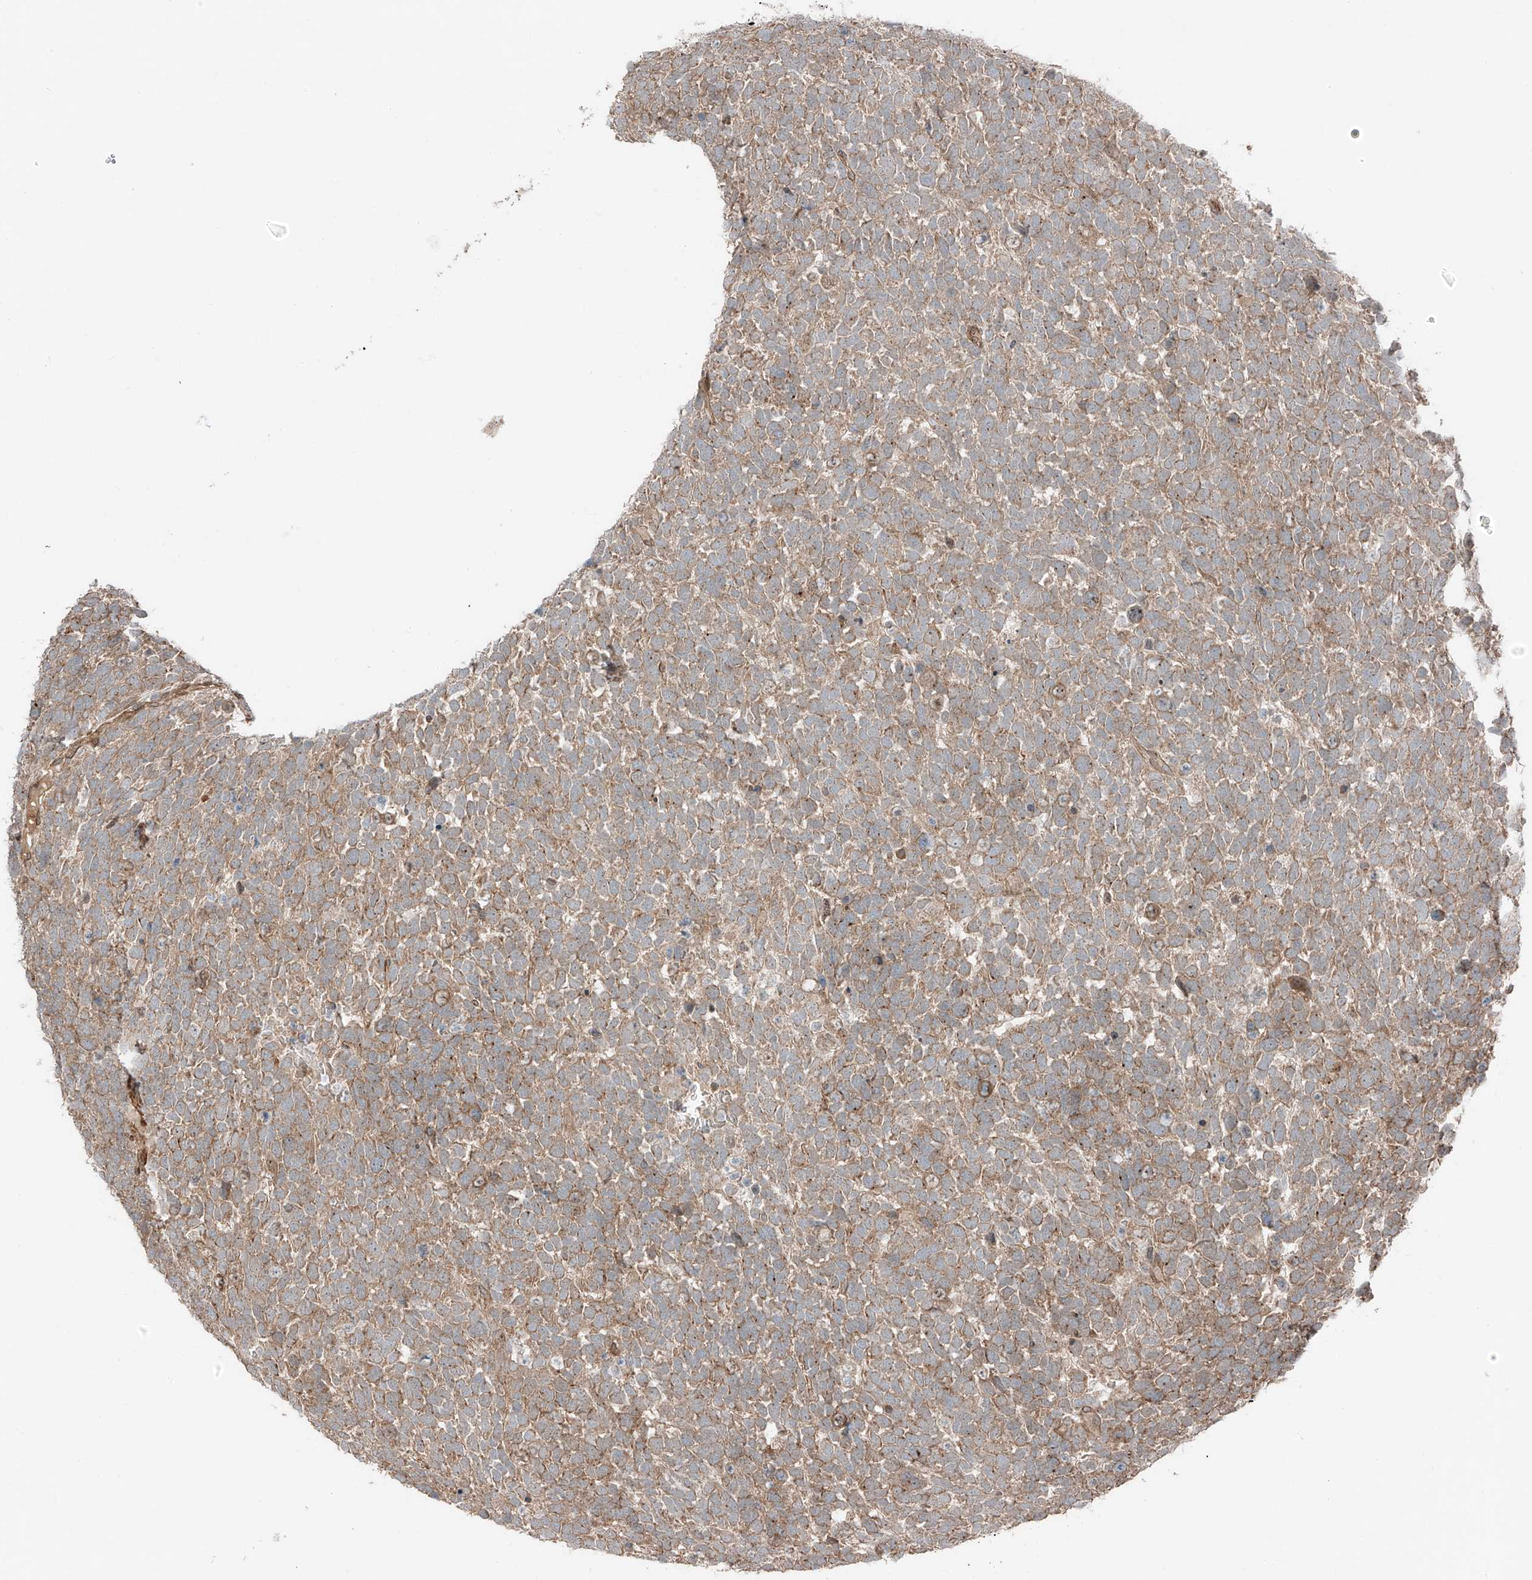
{"staining": {"intensity": "moderate", "quantity": ">75%", "location": "cytoplasmic/membranous"}, "tissue": "urothelial cancer", "cell_type": "Tumor cells", "image_type": "cancer", "snomed": [{"axis": "morphology", "description": "Urothelial carcinoma, High grade"}, {"axis": "topography", "description": "Urinary bladder"}], "caption": "DAB (3,3'-diaminobenzidine) immunohistochemical staining of human urothelial carcinoma (high-grade) reveals moderate cytoplasmic/membranous protein expression in about >75% of tumor cells.", "gene": "CEP162", "patient": {"sex": "female", "age": 82}}